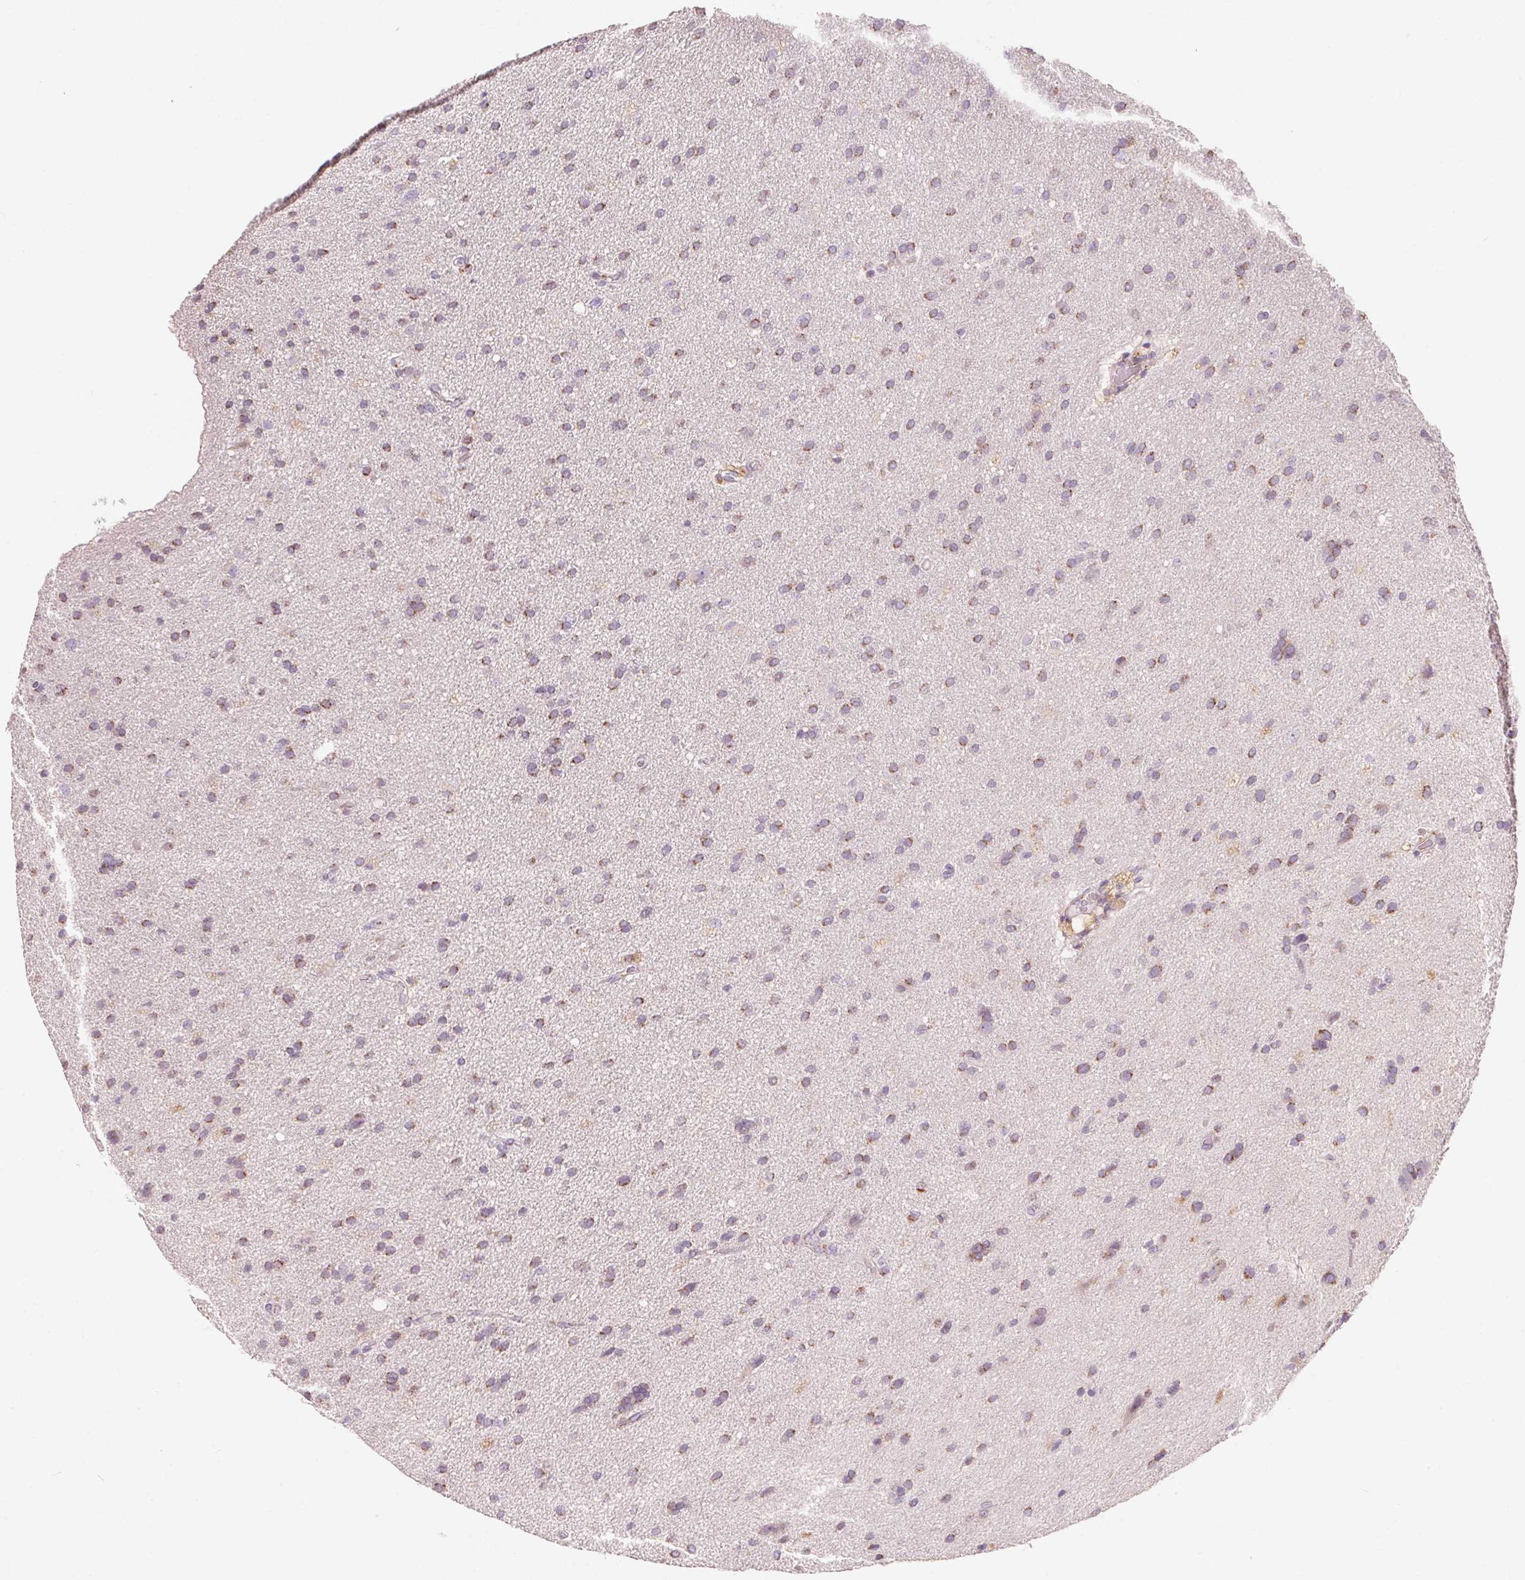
{"staining": {"intensity": "weak", "quantity": "25%-75%", "location": "cytoplasmic/membranous"}, "tissue": "glioma", "cell_type": "Tumor cells", "image_type": "cancer", "snomed": [{"axis": "morphology", "description": "Glioma, malignant, Low grade"}, {"axis": "topography", "description": "Brain"}], "caption": "Glioma tissue shows weak cytoplasmic/membranous staining in about 25%-75% of tumor cells, visualized by immunohistochemistry. Immunohistochemistry stains the protein in brown and the nuclei are stained blue.", "gene": "DRAM2", "patient": {"sex": "female", "age": 54}}